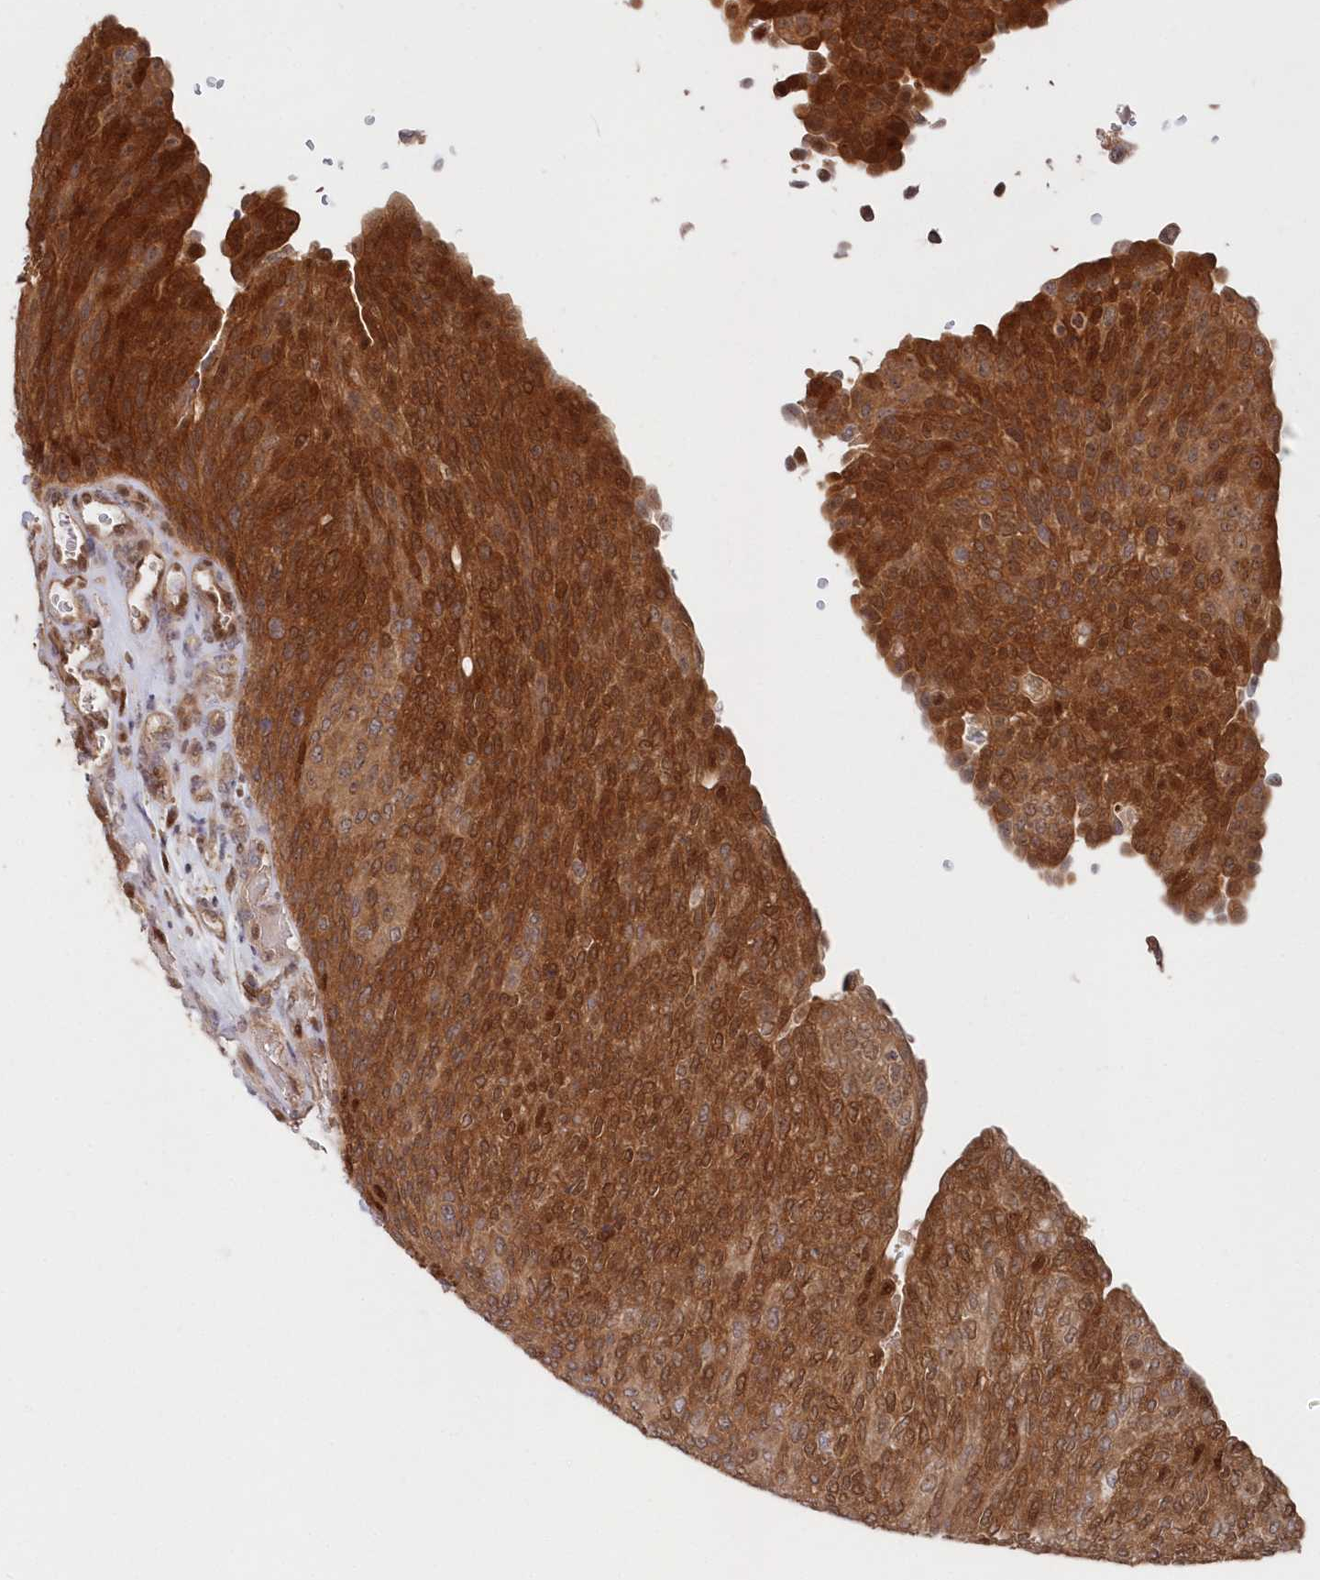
{"staining": {"intensity": "strong", "quantity": ">75%", "location": "cytoplasmic/membranous"}, "tissue": "urothelial cancer", "cell_type": "Tumor cells", "image_type": "cancer", "snomed": [{"axis": "morphology", "description": "Urothelial carcinoma, Low grade"}, {"axis": "topography", "description": "Urinary bladder"}], "caption": "DAB immunohistochemical staining of urothelial cancer shows strong cytoplasmic/membranous protein expression in approximately >75% of tumor cells. Using DAB (brown) and hematoxylin (blue) stains, captured at high magnification using brightfield microscopy.", "gene": "ABHD14B", "patient": {"sex": "female", "age": 79}}